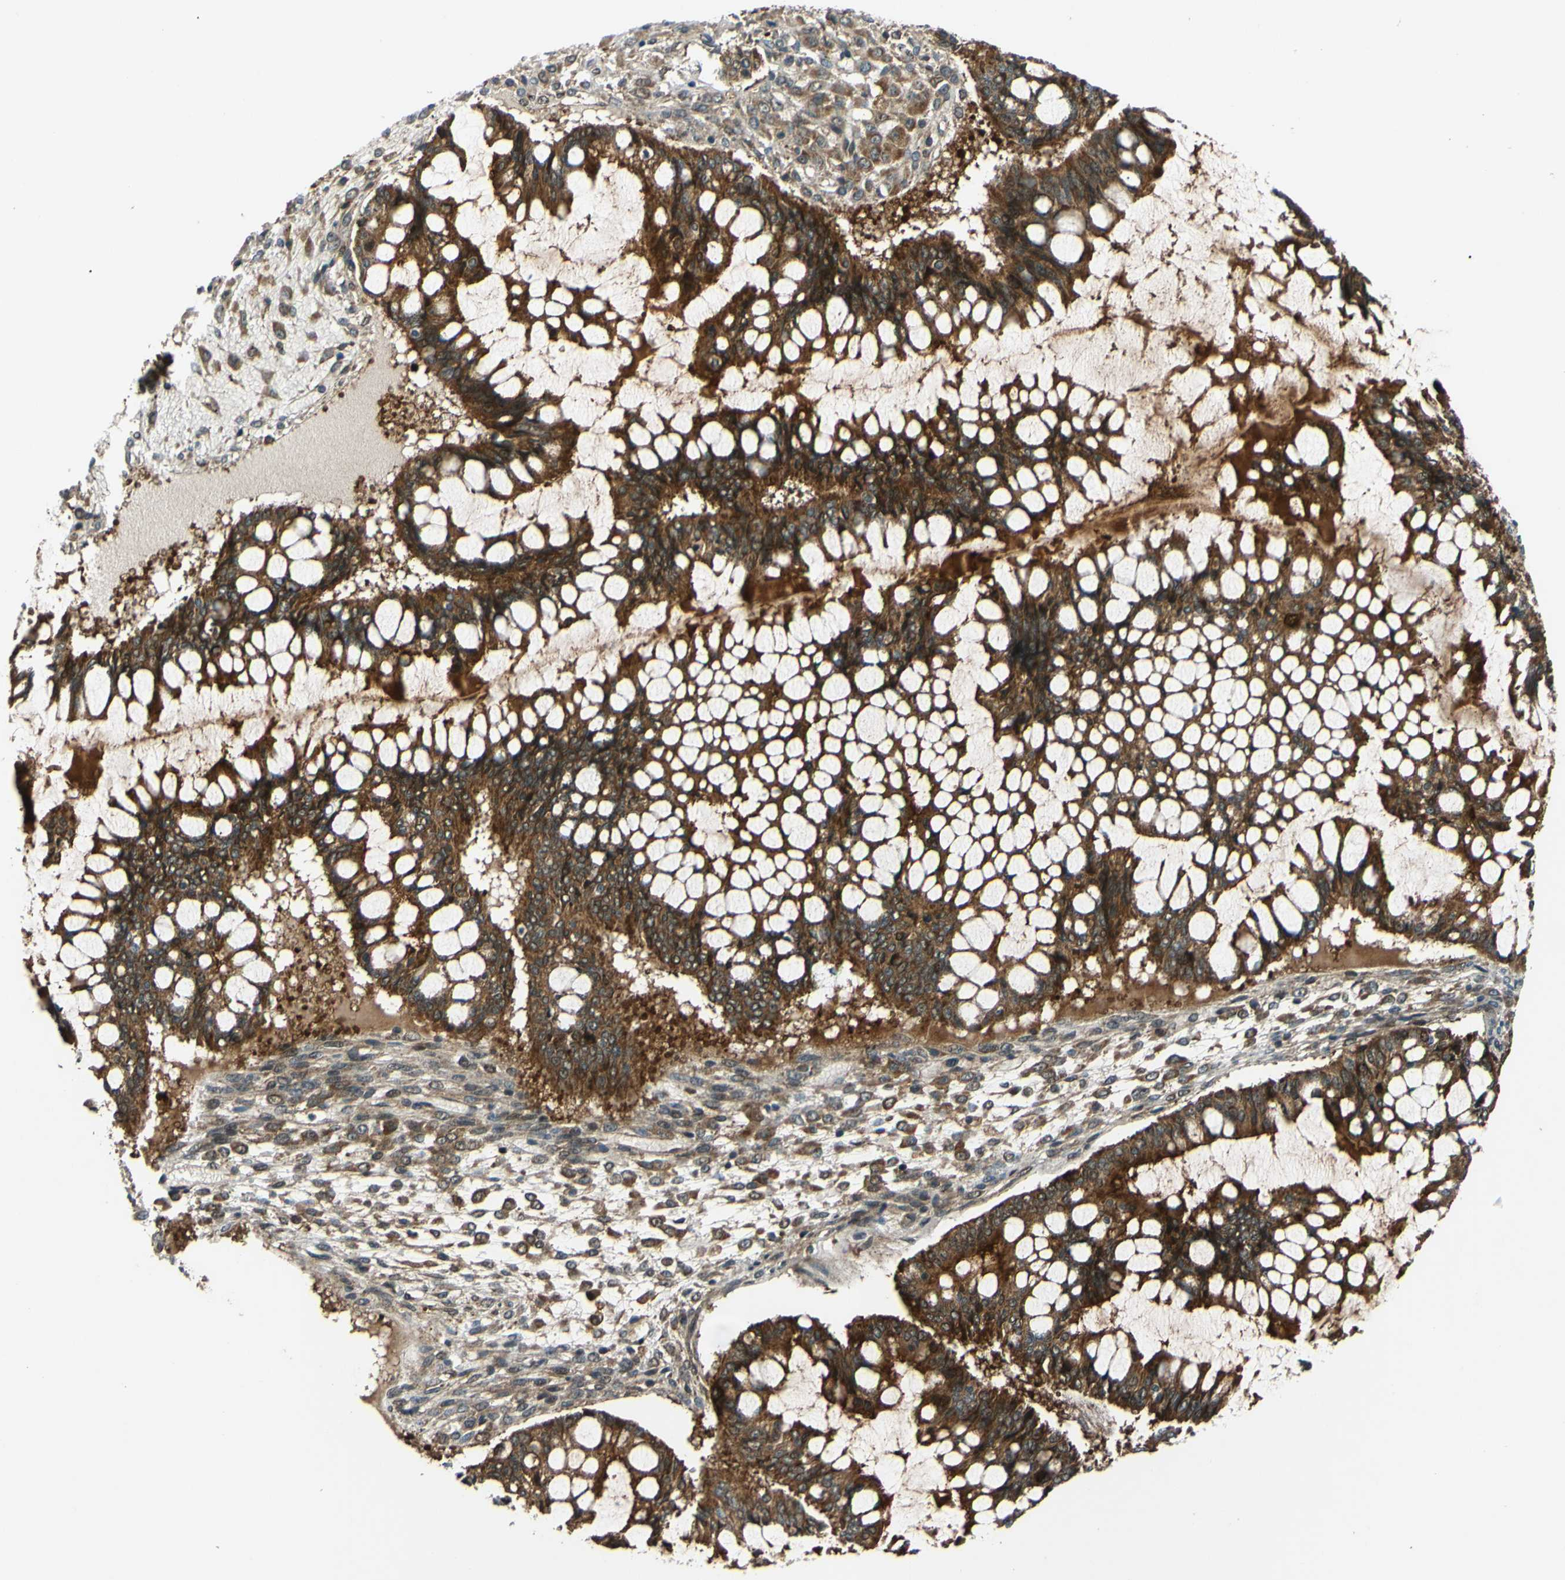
{"staining": {"intensity": "strong", "quantity": ">75%", "location": "cytoplasmic/membranous"}, "tissue": "ovarian cancer", "cell_type": "Tumor cells", "image_type": "cancer", "snomed": [{"axis": "morphology", "description": "Cystadenocarcinoma, mucinous, NOS"}, {"axis": "topography", "description": "Ovary"}], "caption": "Strong cytoplasmic/membranous expression for a protein is seen in approximately >75% of tumor cells of ovarian cancer (mucinous cystadenocarcinoma) using immunohistochemistry.", "gene": "ABCC8", "patient": {"sex": "female", "age": 73}}